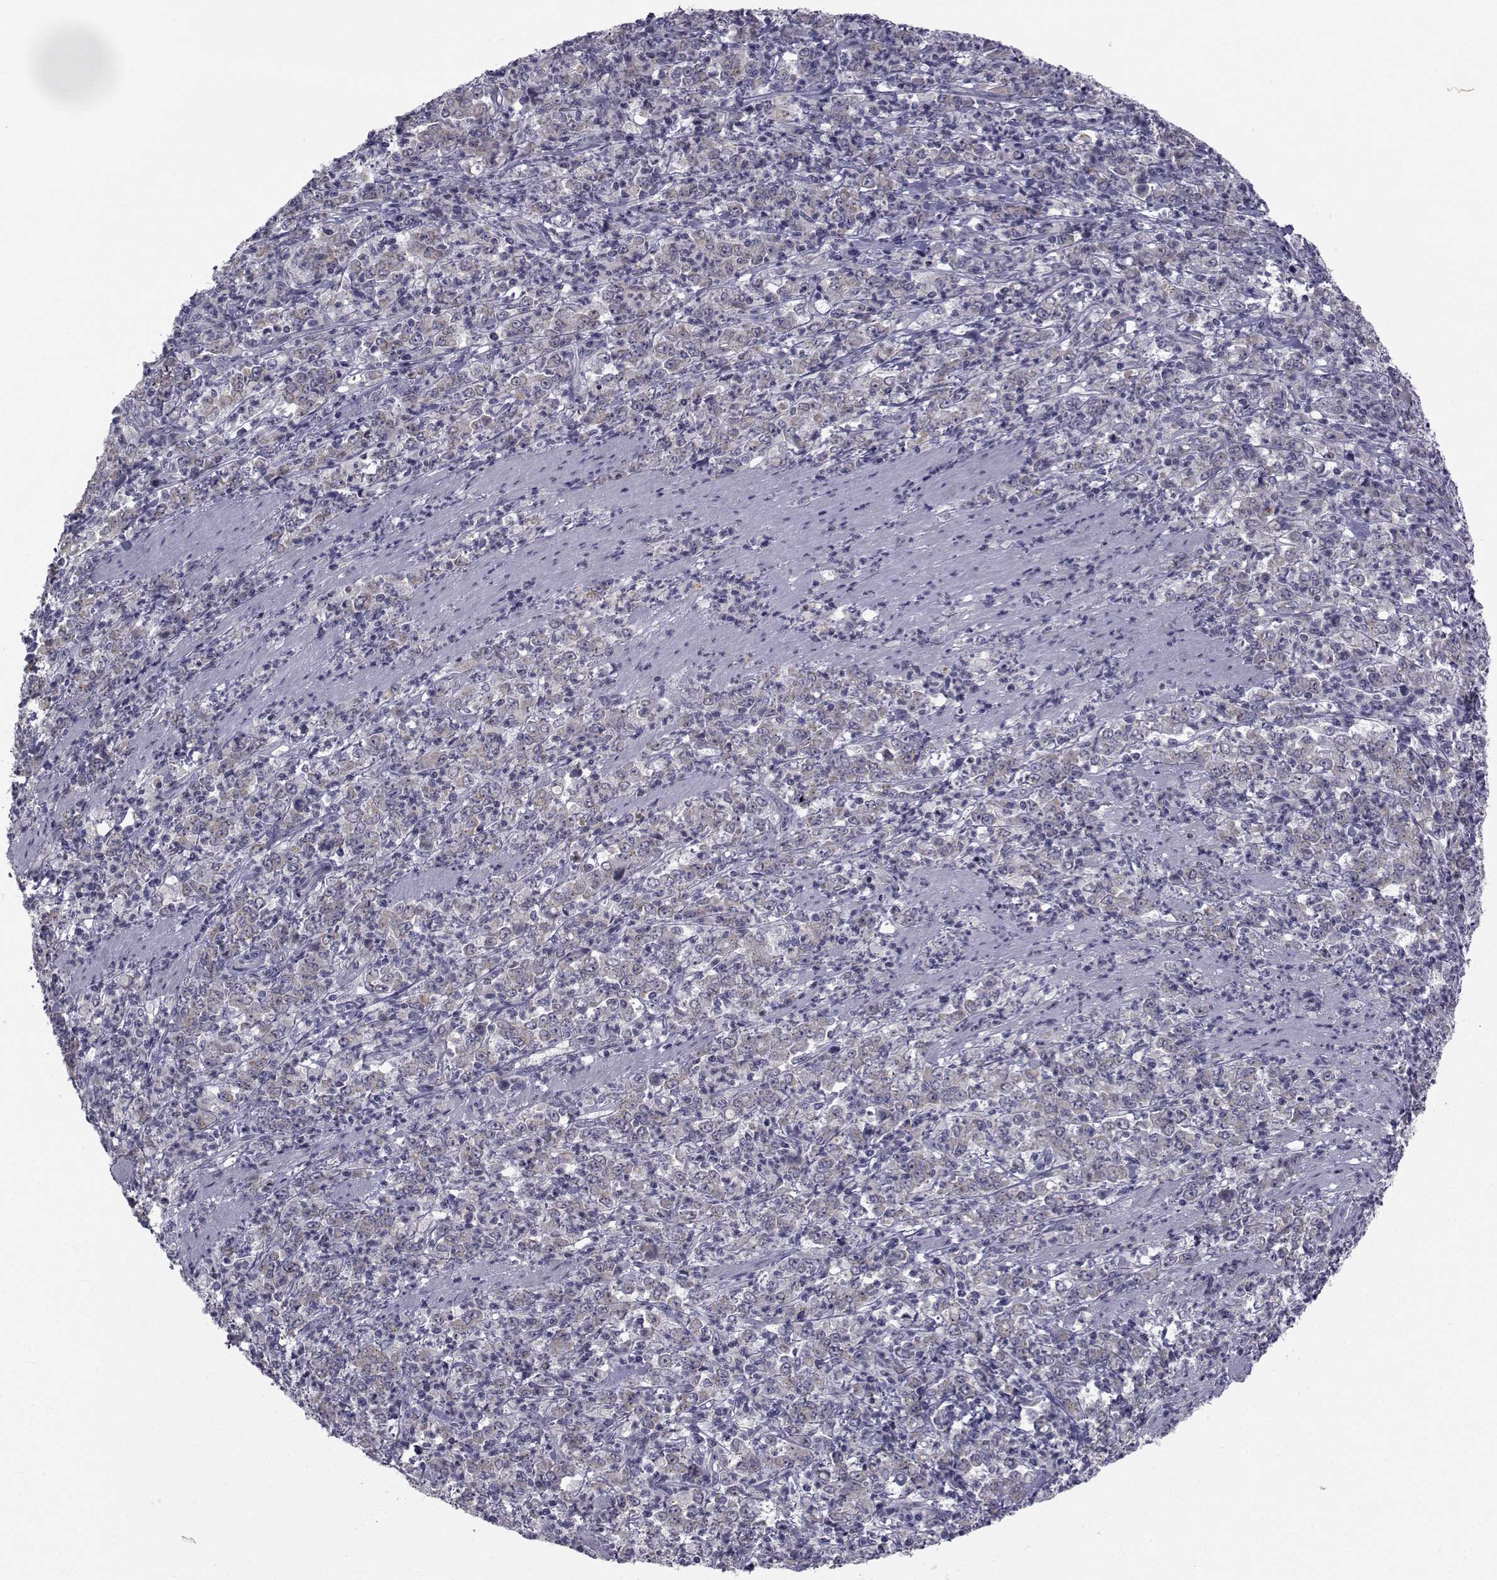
{"staining": {"intensity": "negative", "quantity": "none", "location": "none"}, "tissue": "stomach cancer", "cell_type": "Tumor cells", "image_type": "cancer", "snomed": [{"axis": "morphology", "description": "Adenocarcinoma, NOS"}, {"axis": "topography", "description": "Stomach, lower"}], "caption": "This is a image of immunohistochemistry staining of stomach adenocarcinoma, which shows no staining in tumor cells.", "gene": "ANGPT1", "patient": {"sex": "female", "age": 71}}